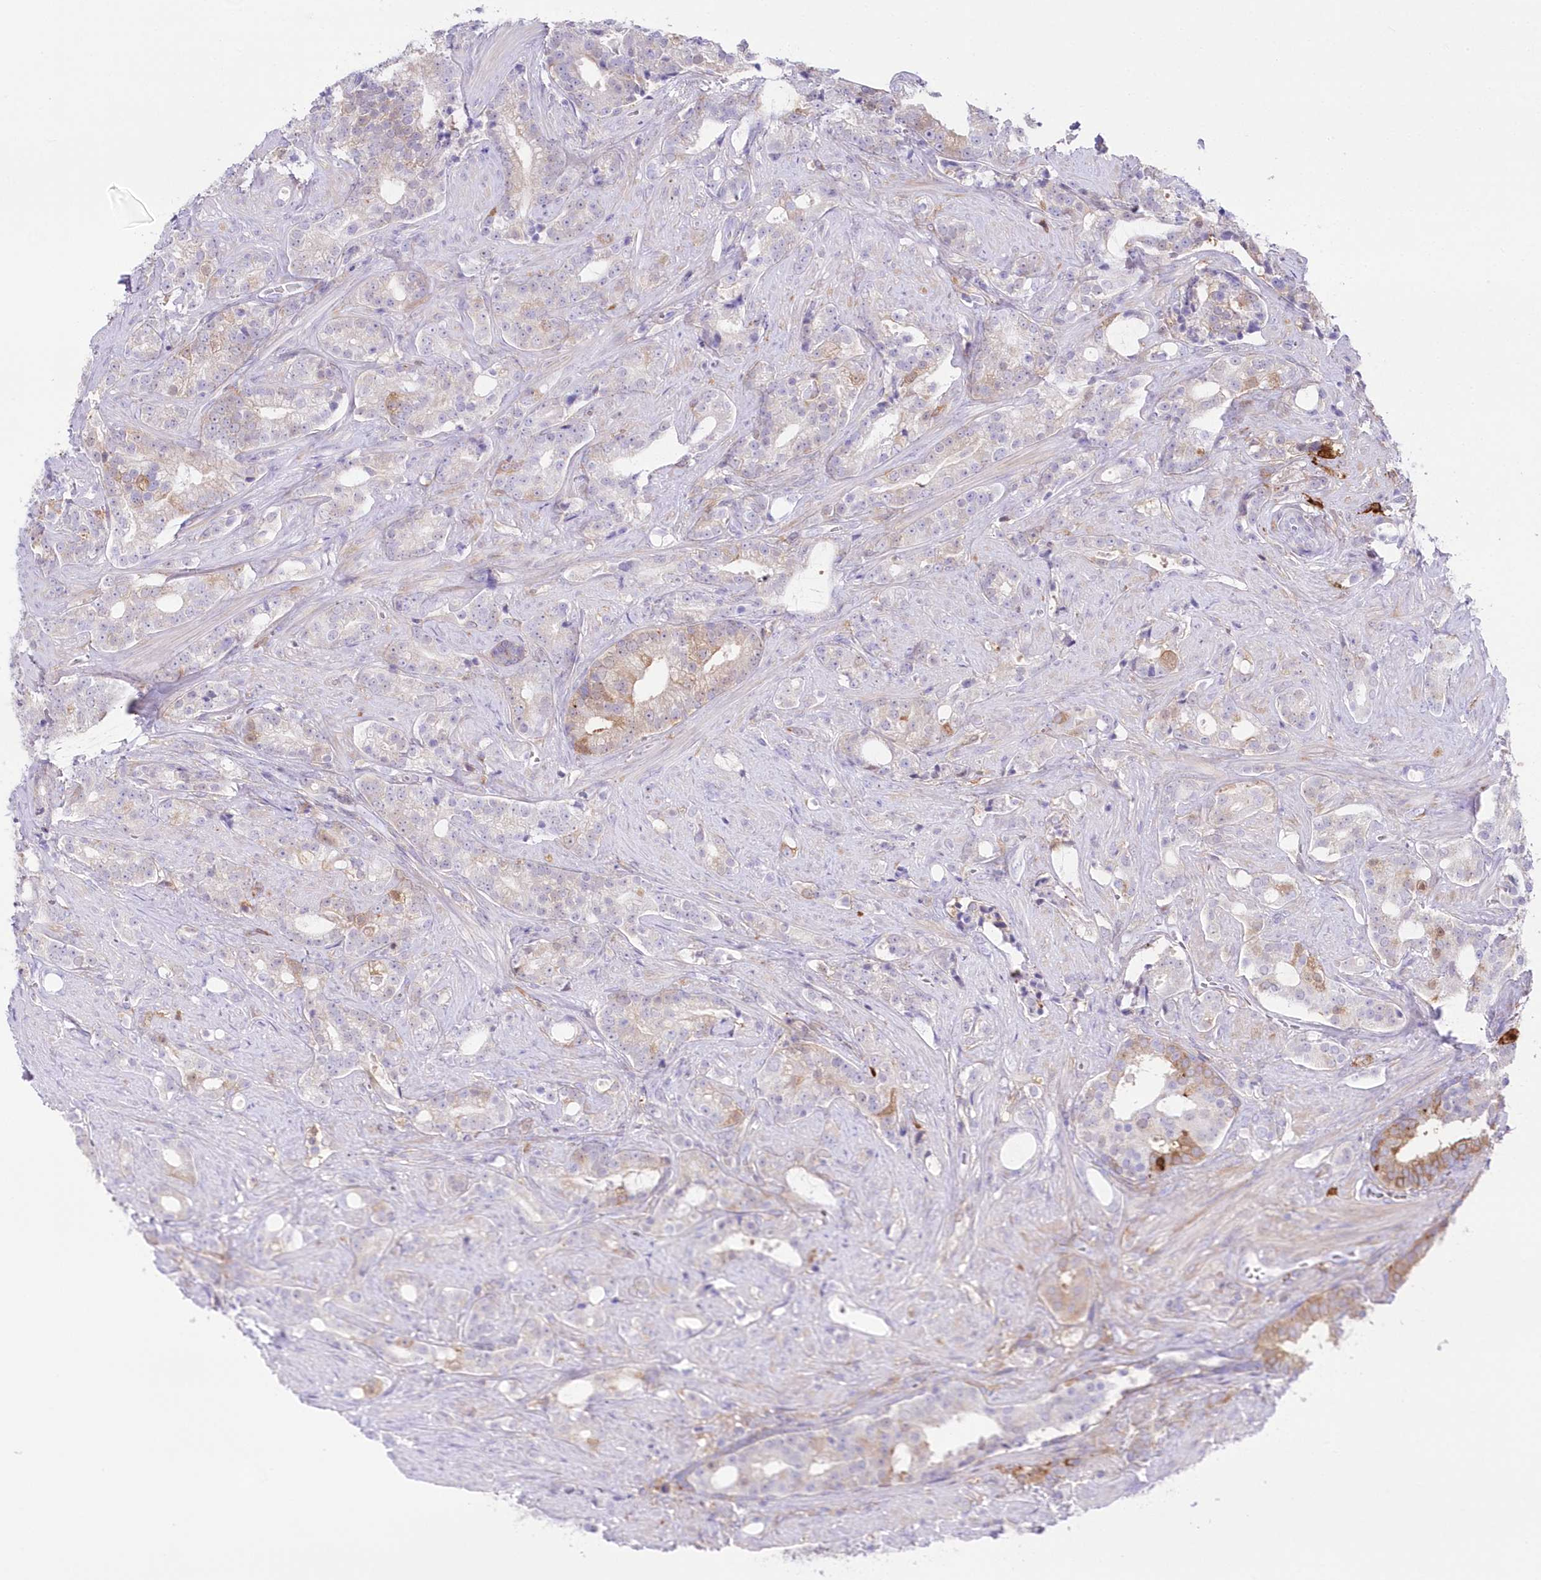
{"staining": {"intensity": "moderate", "quantity": "25%-75%", "location": "cytoplasmic/membranous"}, "tissue": "prostate cancer", "cell_type": "Tumor cells", "image_type": "cancer", "snomed": [{"axis": "morphology", "description": "Adenocarcinoma, High grade"}, {"axis": "topography", "description": "Prostate and seminal vesicle, NOS"}], "caption": "Prostate high-grade adenocarcinoma was stained to show a protein in brown. There is medium levels of moderate cytoplasmic/membranous staining in approximately 25%-75% of tumor cells. The protein of interest is stained brown, and the nuclei are stained in blue (DAB IHC with brightfield microscopy, high magnification).", "gene": "DNAJC19", "patient": {"sex": "male", "age": 67}}